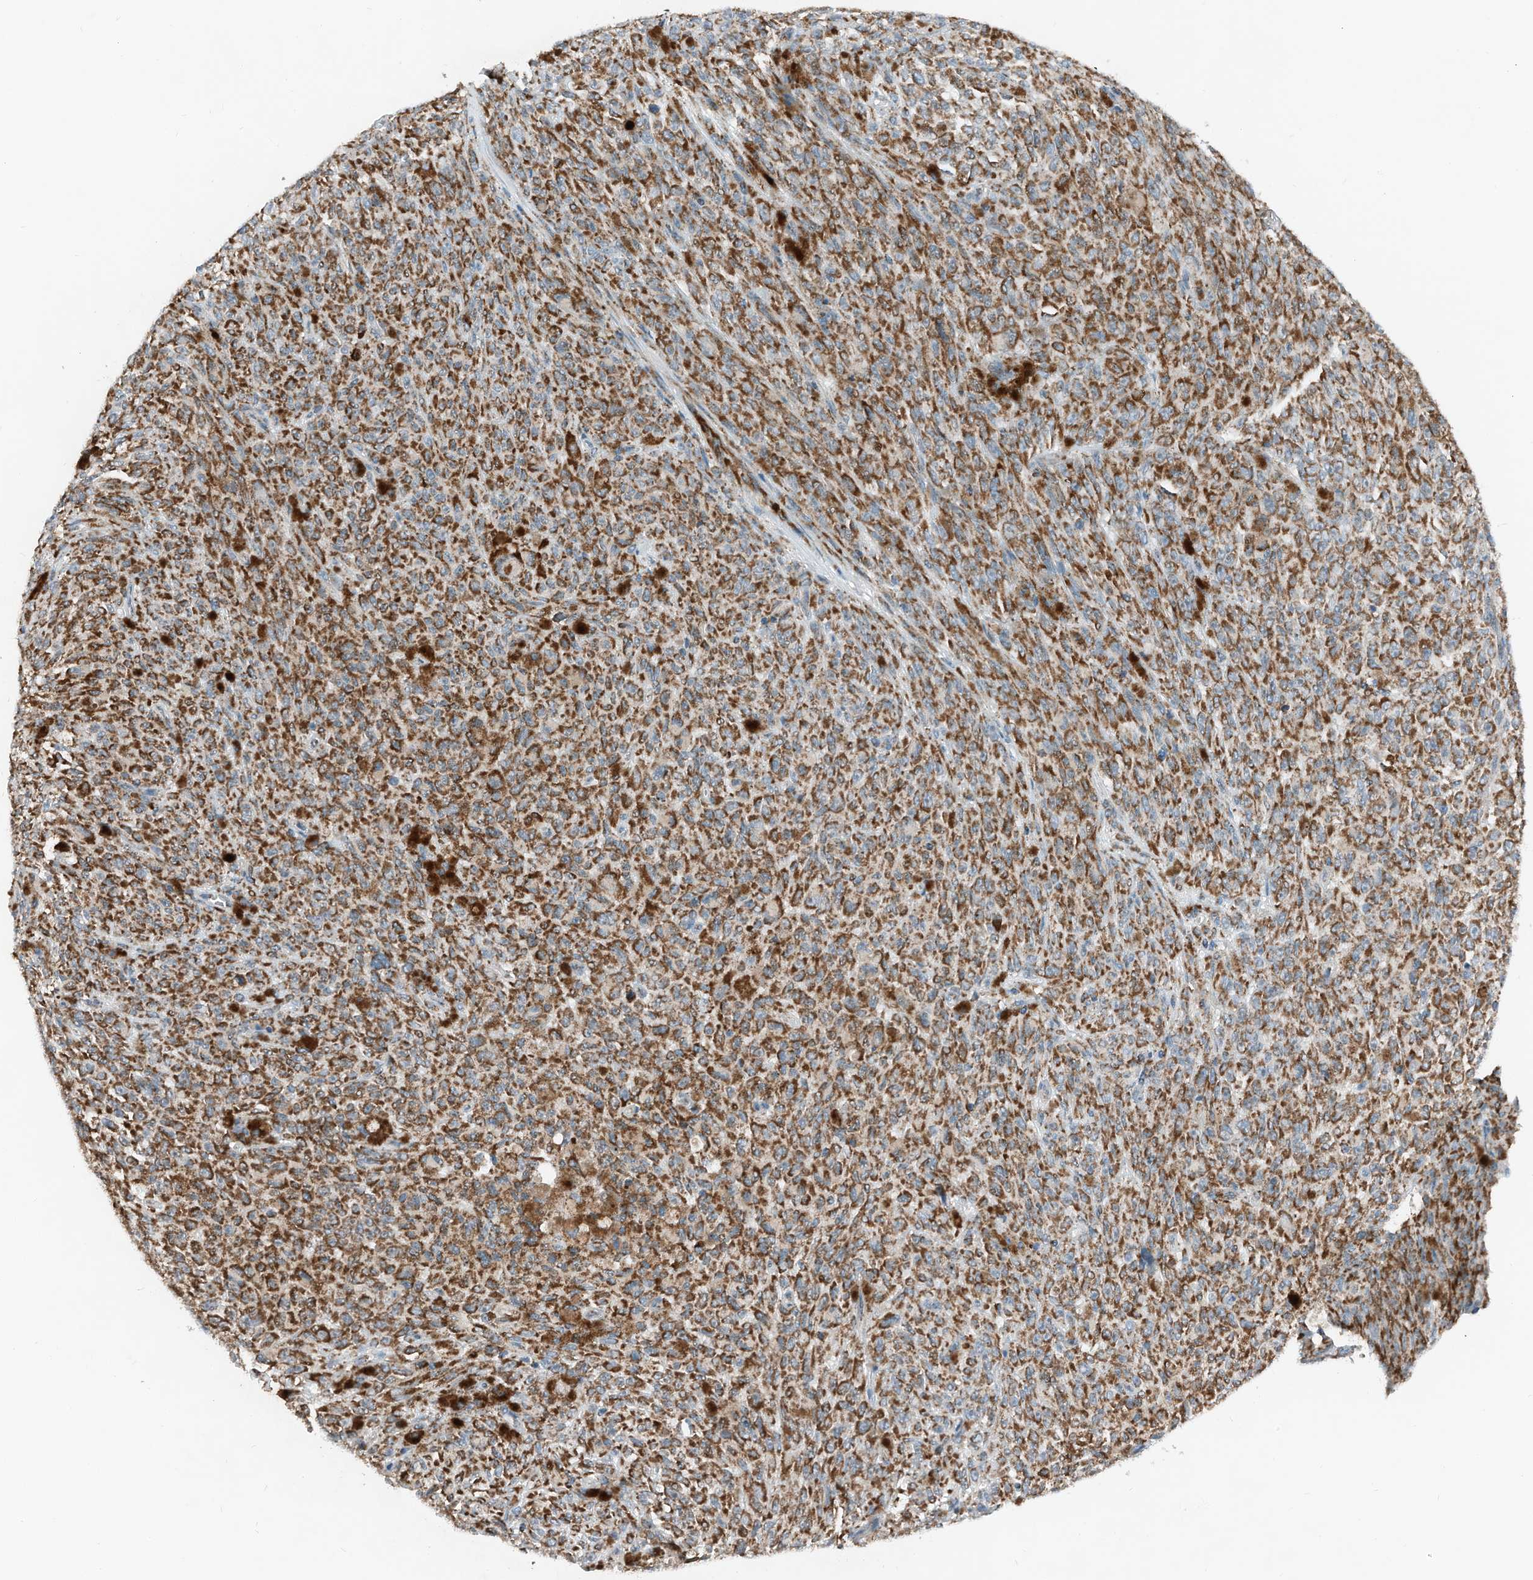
{"staining": {"intensity": "strong", "quantity": ">75%", "location": "cytoplasmic/membranous"}, "tissue": "melanoma", "cell_type": "Tumor cells", "image_type": "cancer", "snomed": [{"axis": "morphology", "description": "Malignant melanoma, NOS"}, {"axis": "topography", "description": "Skin"}], "caption": "Immunohistochemistry (DAB (3,3'-diaminobenzidine)) staining of malignant melanoma shows strong cytoplasmic/membranous protein expression in about >75% of tumor cells.", "gene": "RMND1", "patient": {"sex": "female", "age": 82}}